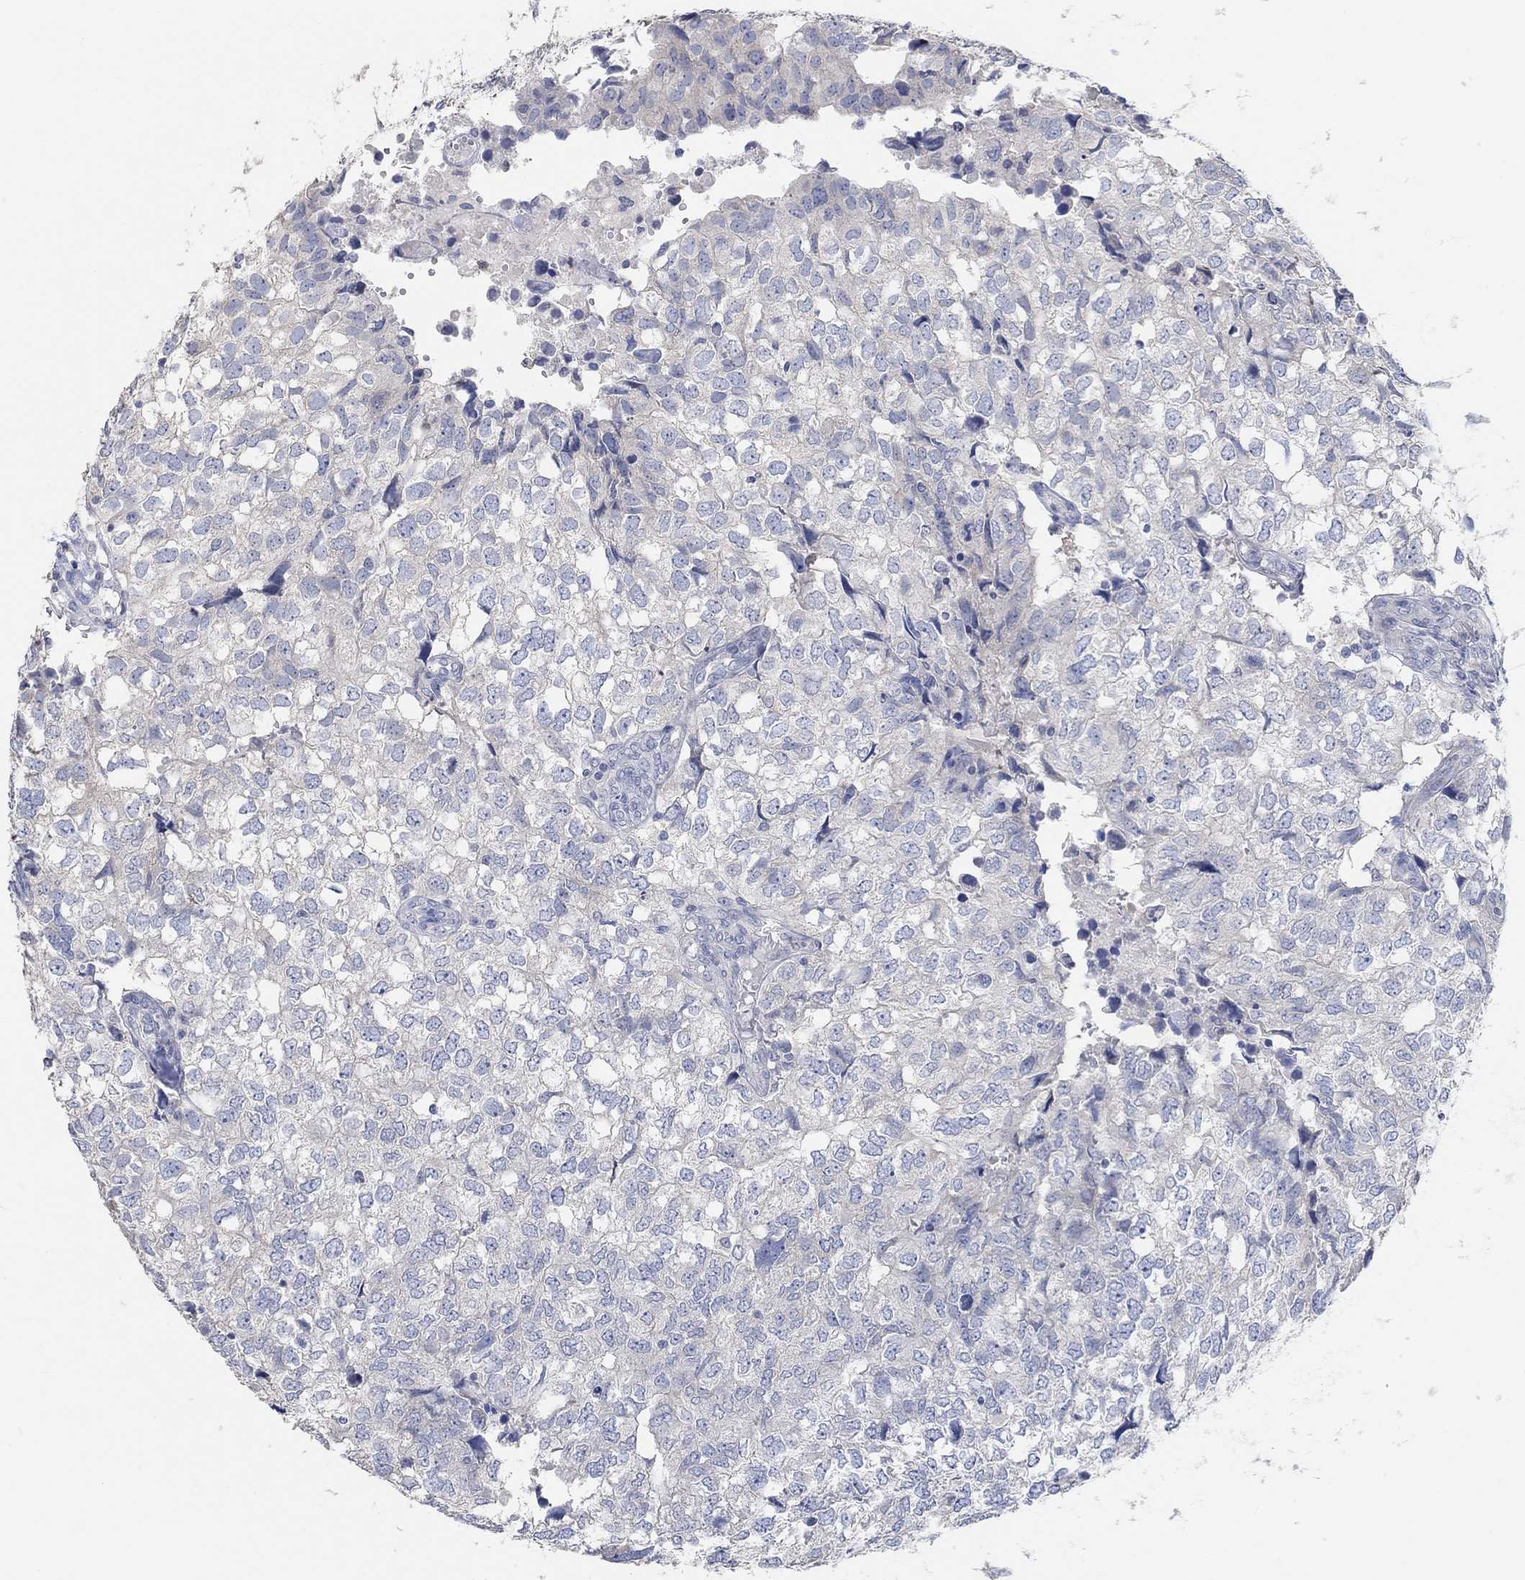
{"staining": {"intensity": "negative", "quantity": "none", "location": "none"}, "tissue": "breast cancer", "cell_type": "Tumor cells", "image_type": "cancer", "snomed": [{"axis": "morphology", "description": "Duct carcinoma"}, {"axis": "topography", "description": "Breast"}], "caption": "Immunohistochemistry photomicrograph of breast cancer (intraductal carcinoma) stained for a protein (brown), which displays no positivity in tumor cells.", "gene": "NLRP14", "patient": {"sex": "female", "age": 30}}